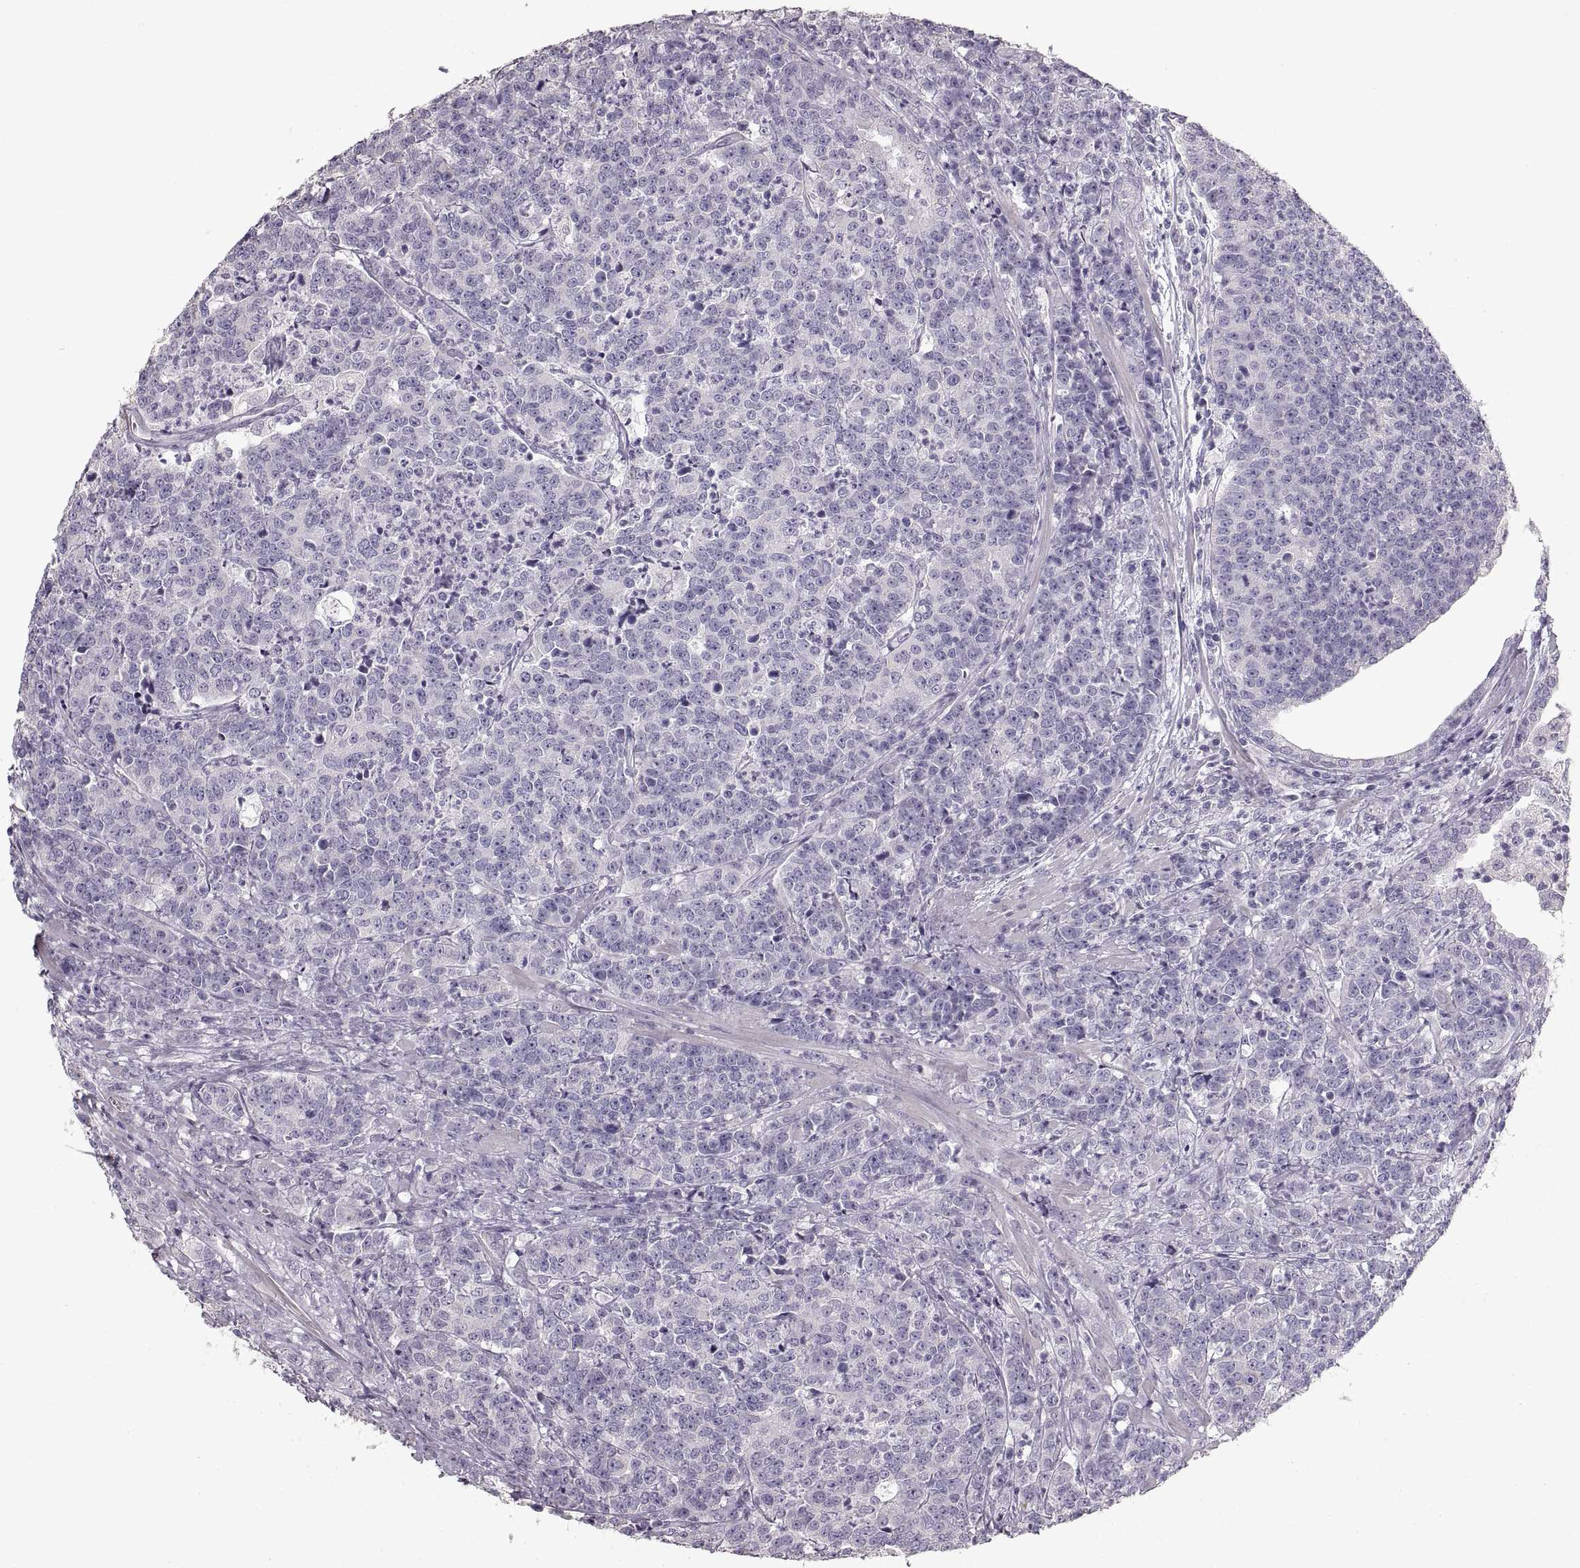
{"staining": {"intensity": "negative", "quantity": "none", "location": "none"}, "tissue": "prostate cancer", "cell_type": "Tumor cells", "image_type": "cancer", "snomed": [{"axis": "morphology", "description": "Adenocarcinoma, NOS"}, {"axis": "topography", "description": "Prostate"}], "caption": "Immunohistochemistry histopathology image of prostate adenocarcinoma stained for a protein (brown), which exhibits no staining in tumor cells.", "gene": "ZP3", "patient": {"sex": "male", "age": 67}}